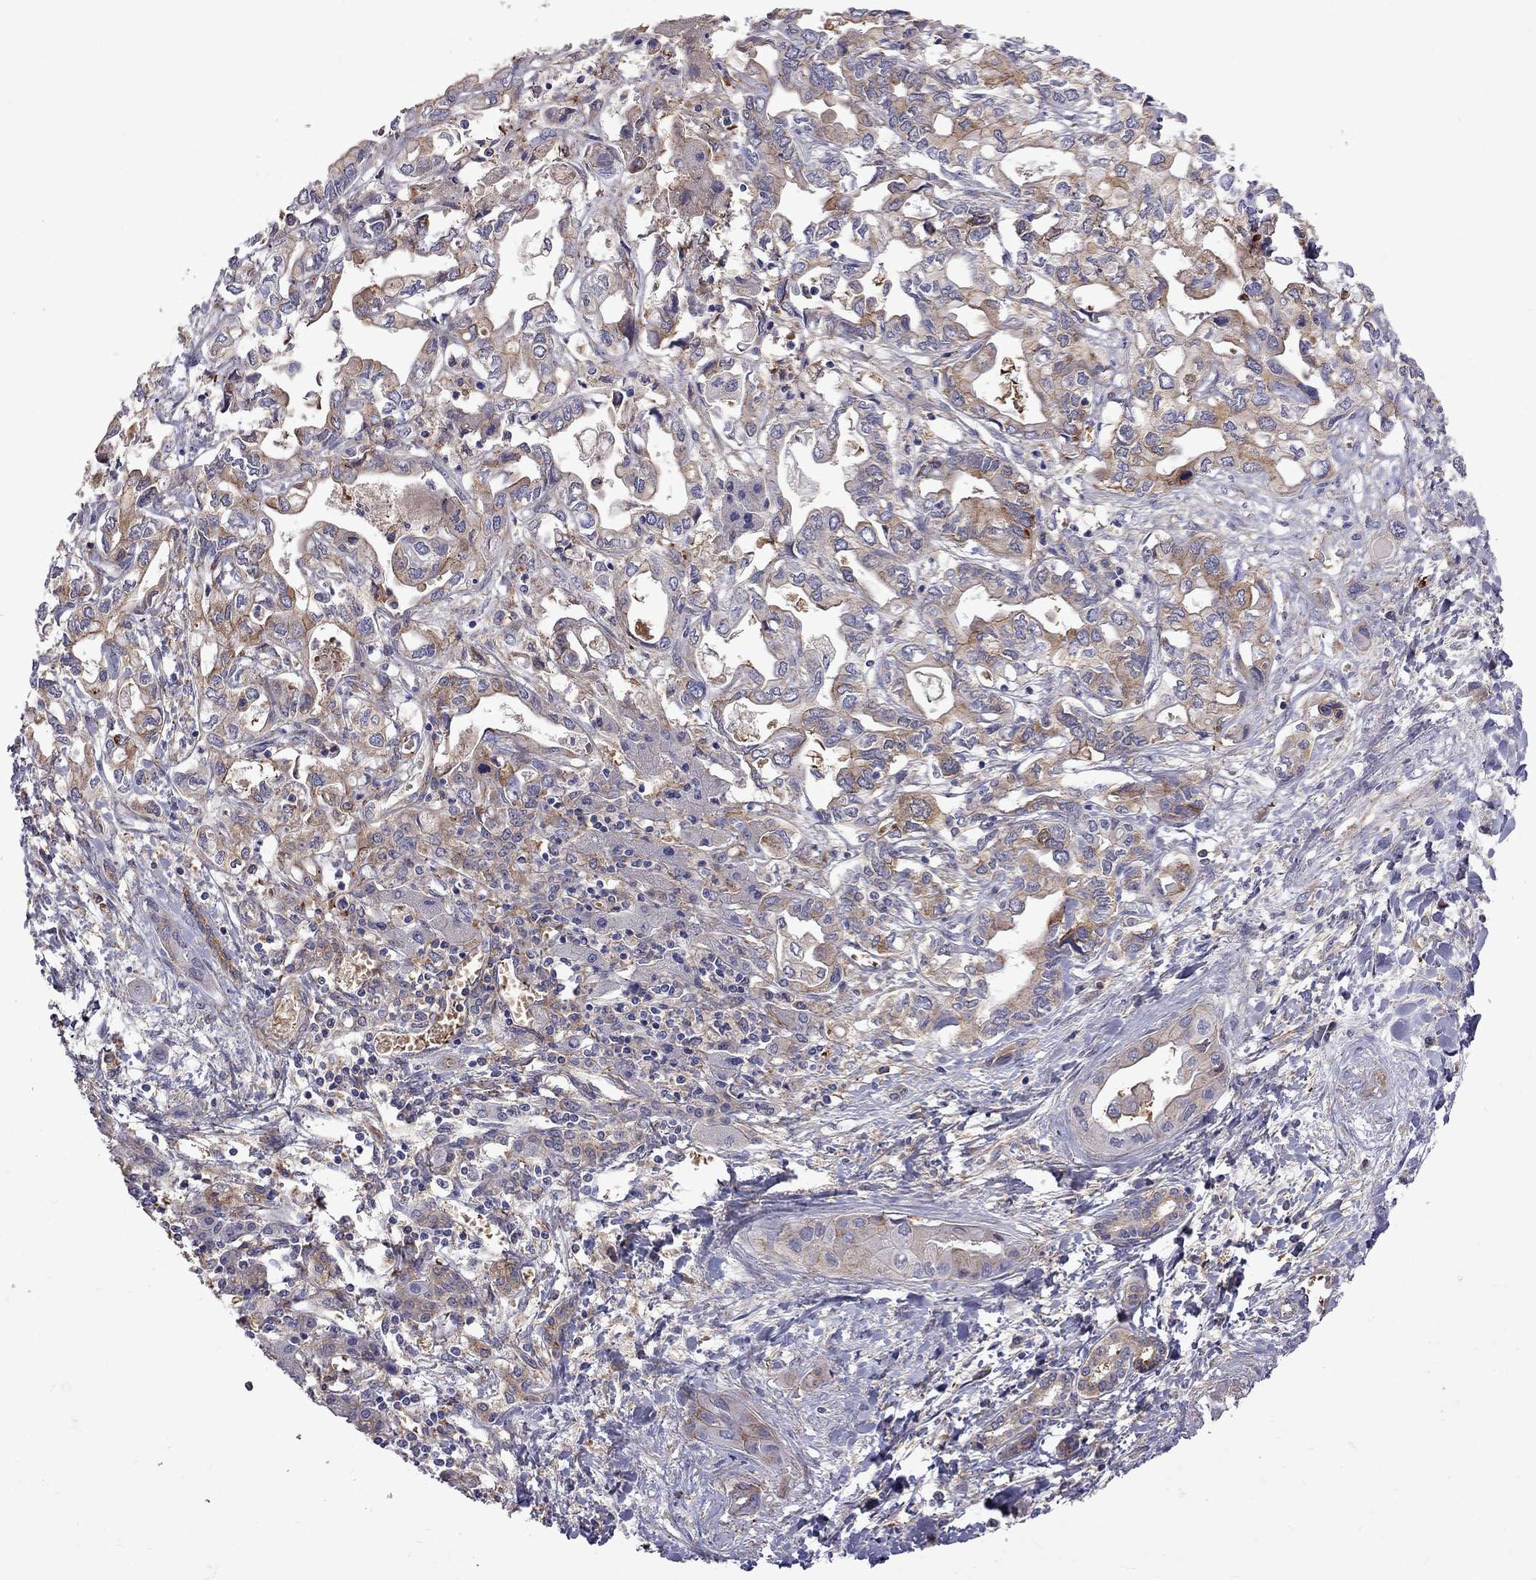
{"staining": {"intensity": "strong", "quantity": "25%-75%", "location": "cytoplasmic/membranous"}, "tissue": "liver cancer", "cell_type": "Tumor cells", "image_type": "cancer", "snomed": [{"axis": "morphology", "description": "Cholangiocarcinoma"}, {"axis": "topography", "description": "Liver"}], "caption": "A high-resolution image shows immunohistochemistry staining of liver cancer, which exhibits strong cytoplasmic/membranous positivity in approximately 25%-75% of tumor cells.", "gene": "EIF4E3", "patient": {"sex": "female", "age": 64}}